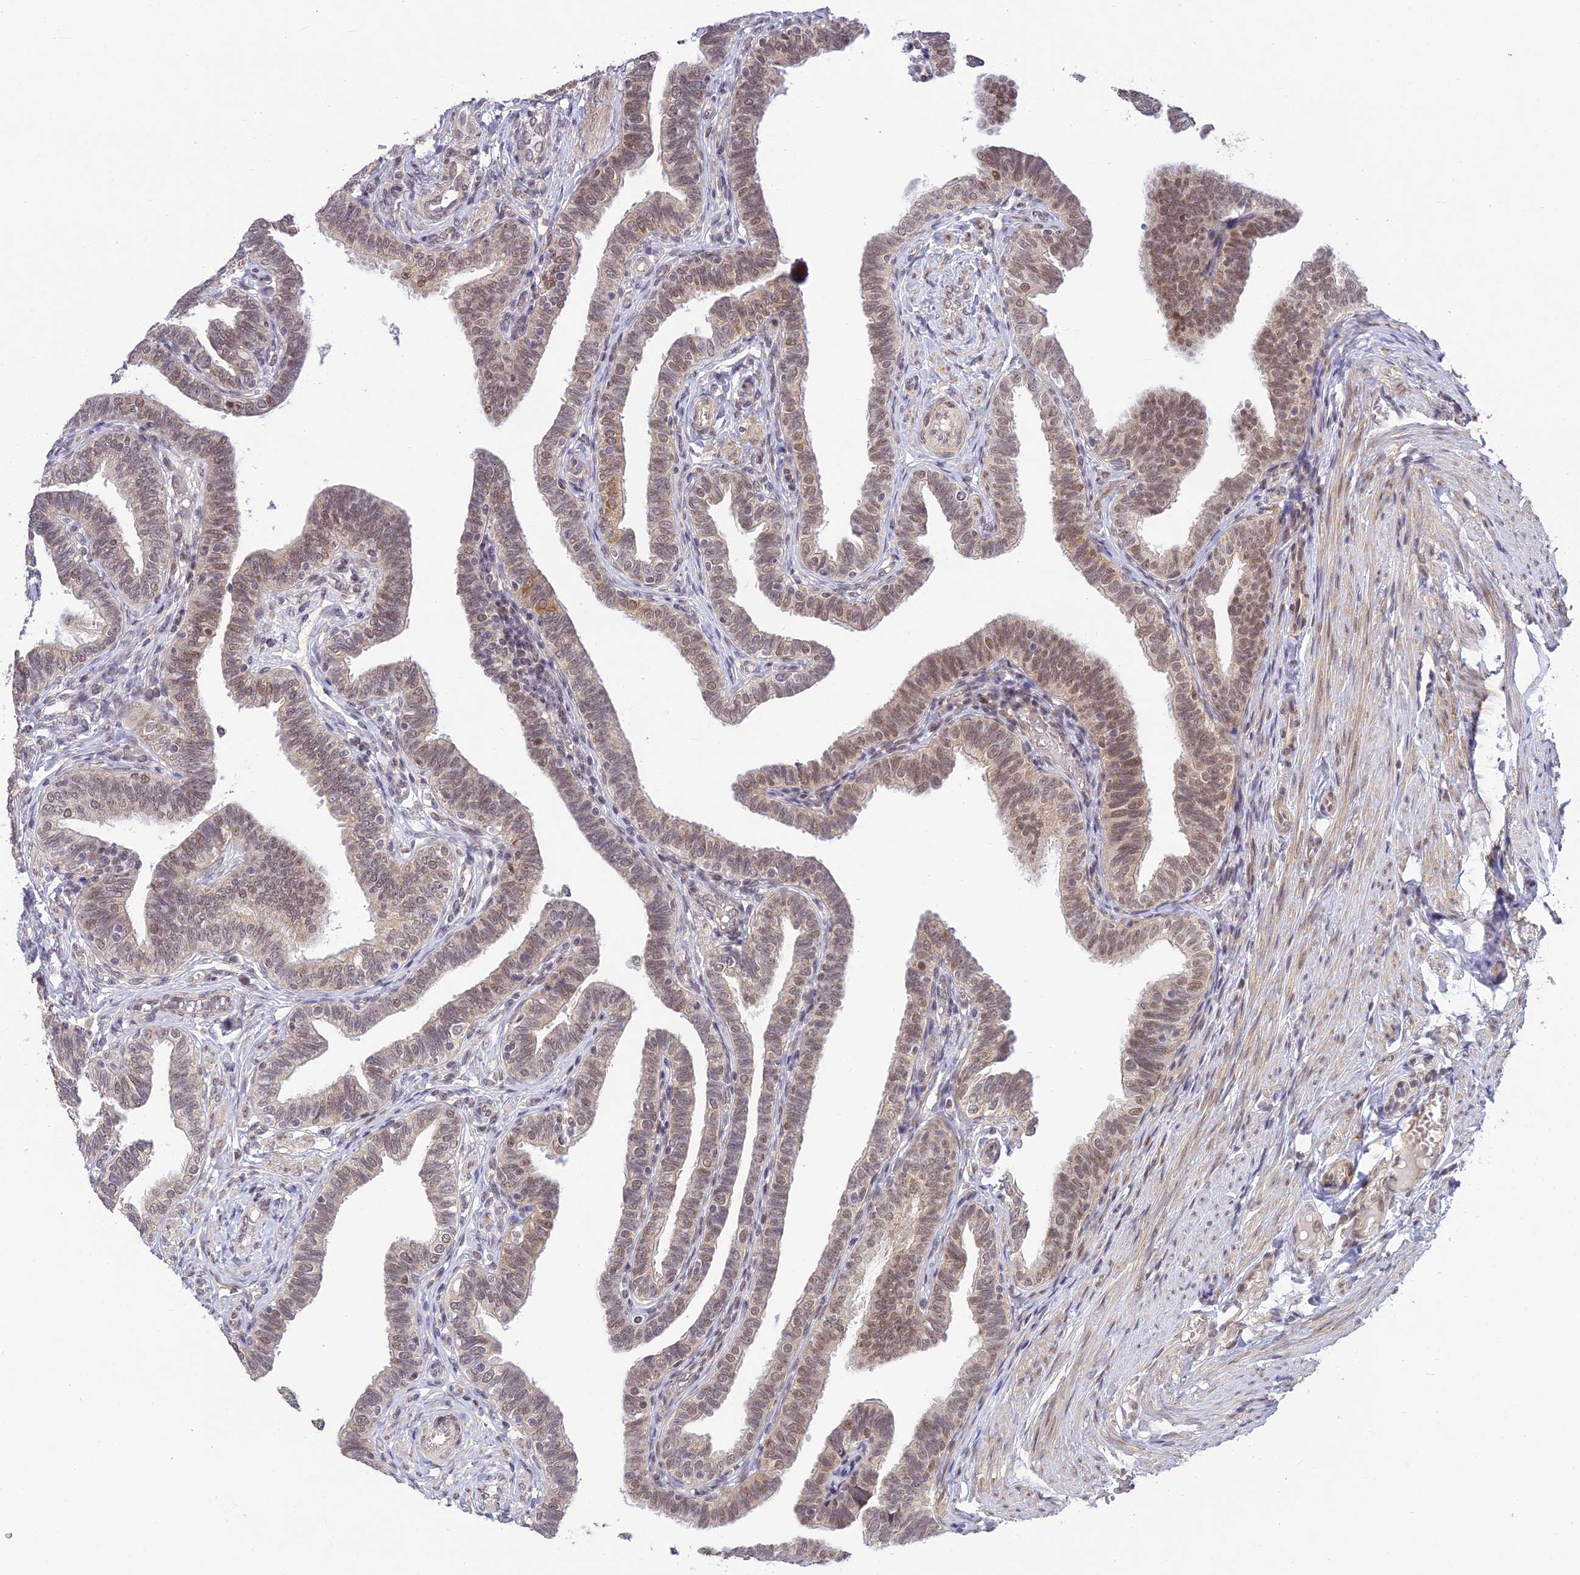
{"staining": {"intensity": "moderate", "quantity": ">75%", "location": "nuclear"}, "tissue": "fallopian tube", "cell_type": "Glandular cells", "image_type": "normal", "snomed": [{"axis": "morphology", "description": "Normal tissue, NOS"}, {"axis": "topography", "description": "Fallopian tube"}], "caption": "A brown stain labels moderate nuclear expression of a protein in glandular cells of normal human fallopian tube. Nuclei are stained in blue.", "gene": "MICOS13", "patient": {"sex": "female", "age": 39}}